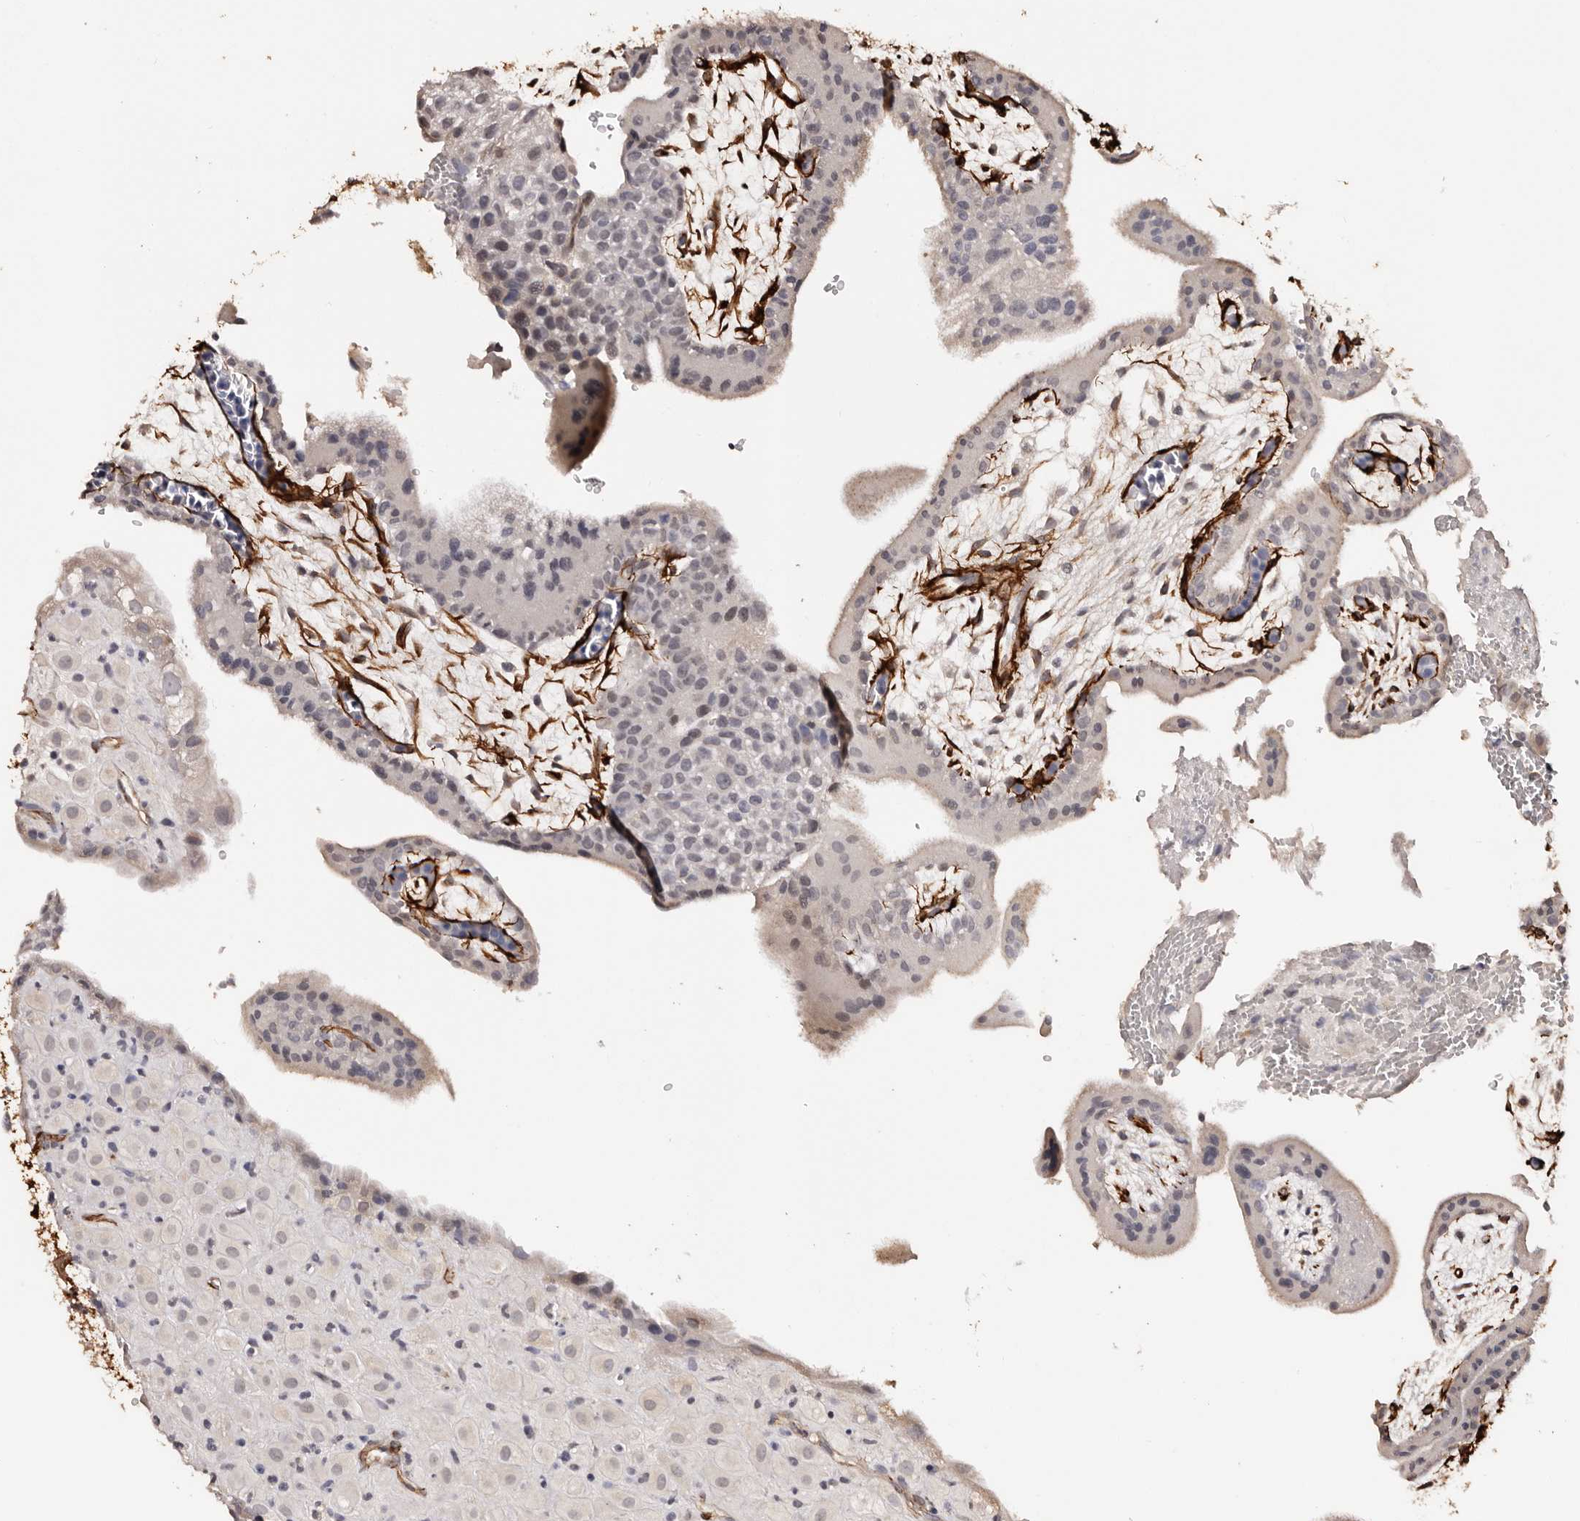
{"staining": {"intensity": "negative", "quantity": "none", "location": "none"}, "tissue": "placenta", "cell_type": "Decidual cells", "image_type": "normal", "snomed": [{"axis": "morphology", "description": "Normal tissue, NOS"}, {"axis": "topography", "description": "Placenta"}], "caption": "This photomicrograph is of unremarkable placenta stained with immunohistochemistry (IHC) to label a protein in brown with the nuclei are counter-stained blue. There is no expression in decidual cells.", "gene": "ZNF557", "patient": {"sex": "female", "age": 35}}